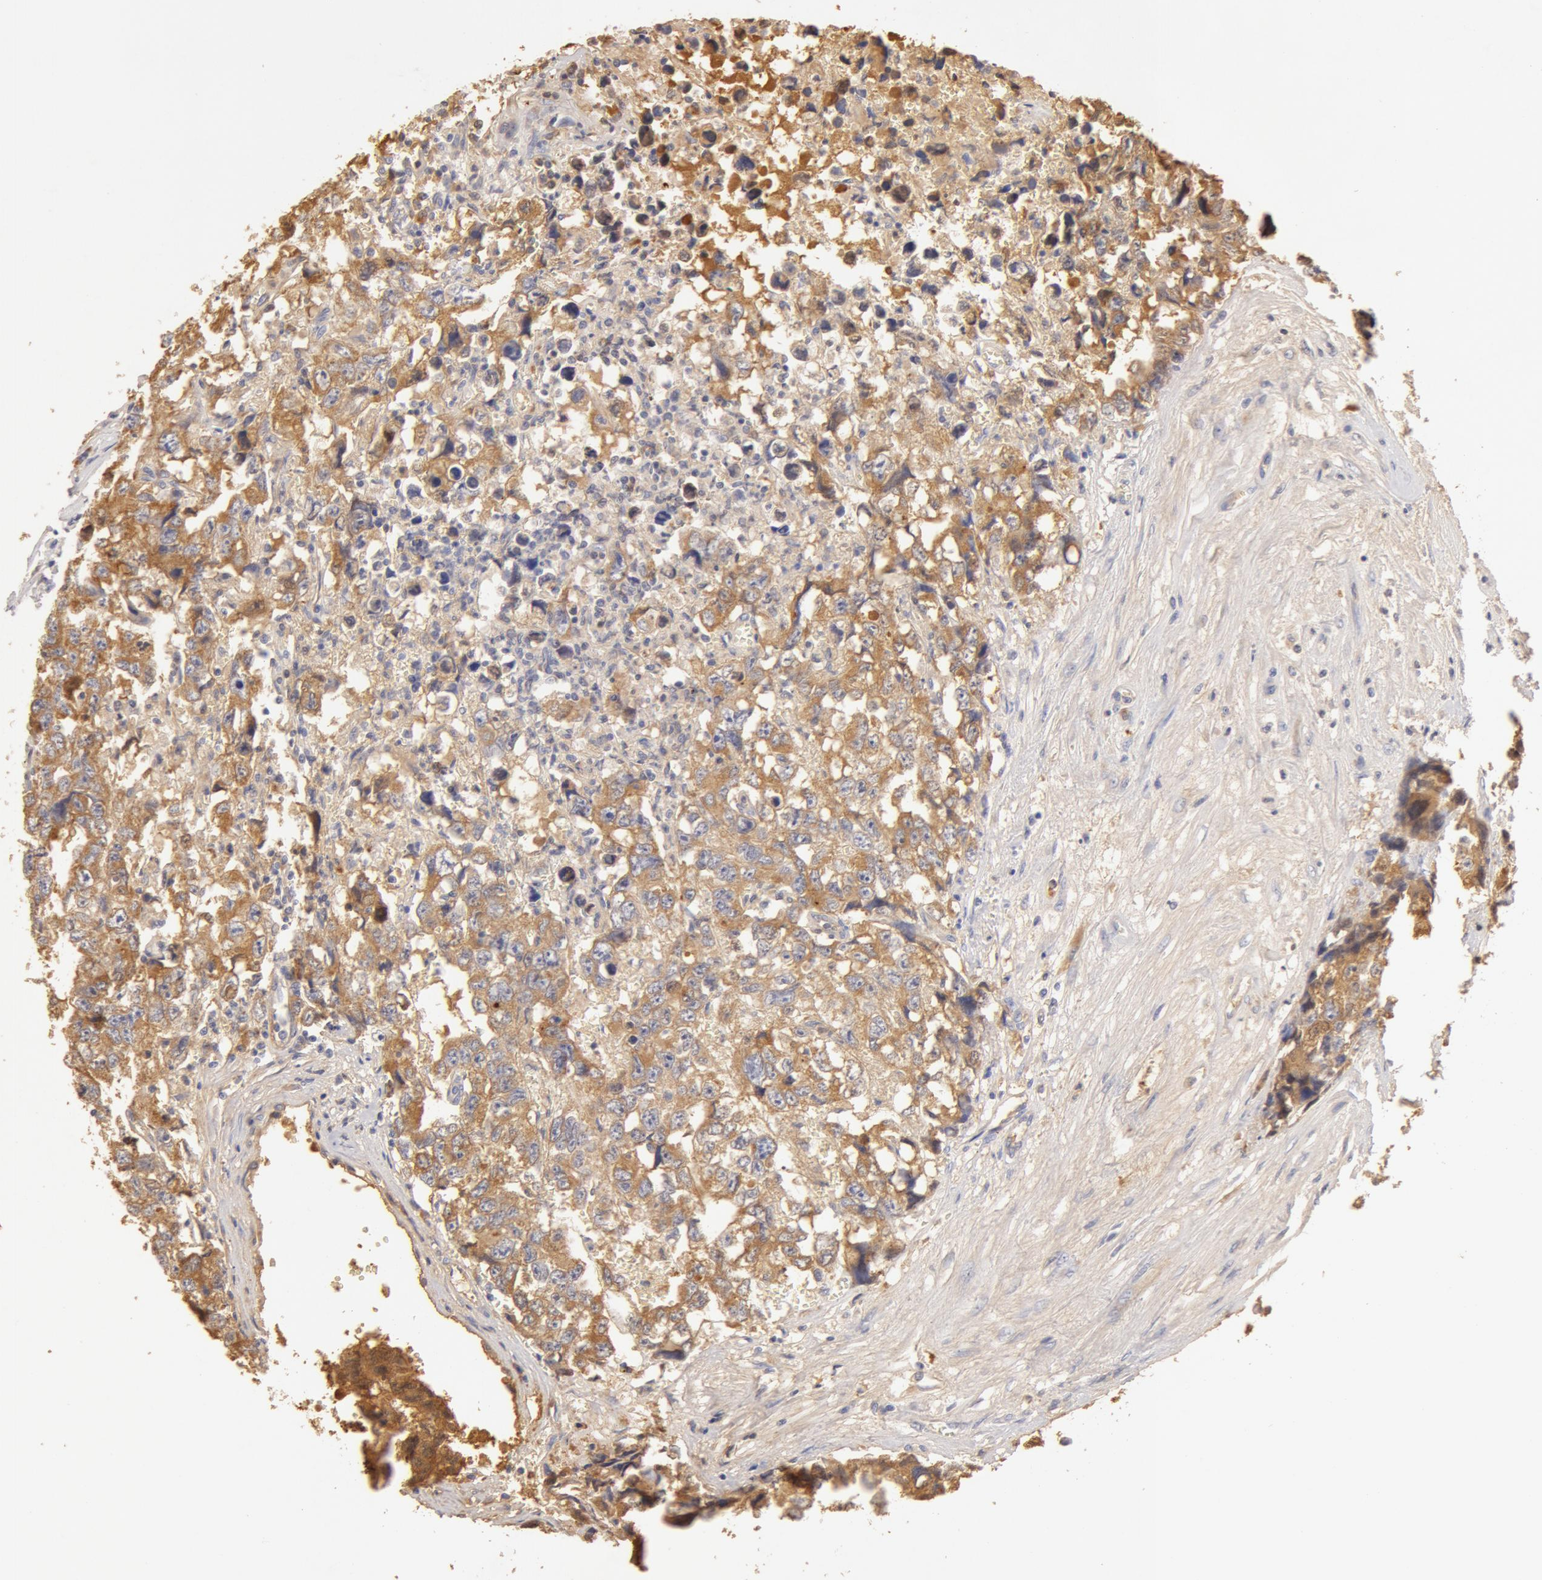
{"staining": {"intensity": "moderate", "quantity": ">75%", "location": "cytoplasmic/membranous"}, "tissue": "testis cancer", "cell_type": "Tumor cells", "image_type": "cancer", "snomed": [{"axis": "morphology", "description": "Carcinoma, Embryonal, NOS"}, {"axis": "topography", "description": "Testis"}], "caption": "DAB immunohistochemical staining of testis embryonal carcinoma exhibits moderate cytoplasmic/membranous protein expression in about >75% of tumor cells.", "gene": "TF", "patient": {"sex": "male", "age": 31}}